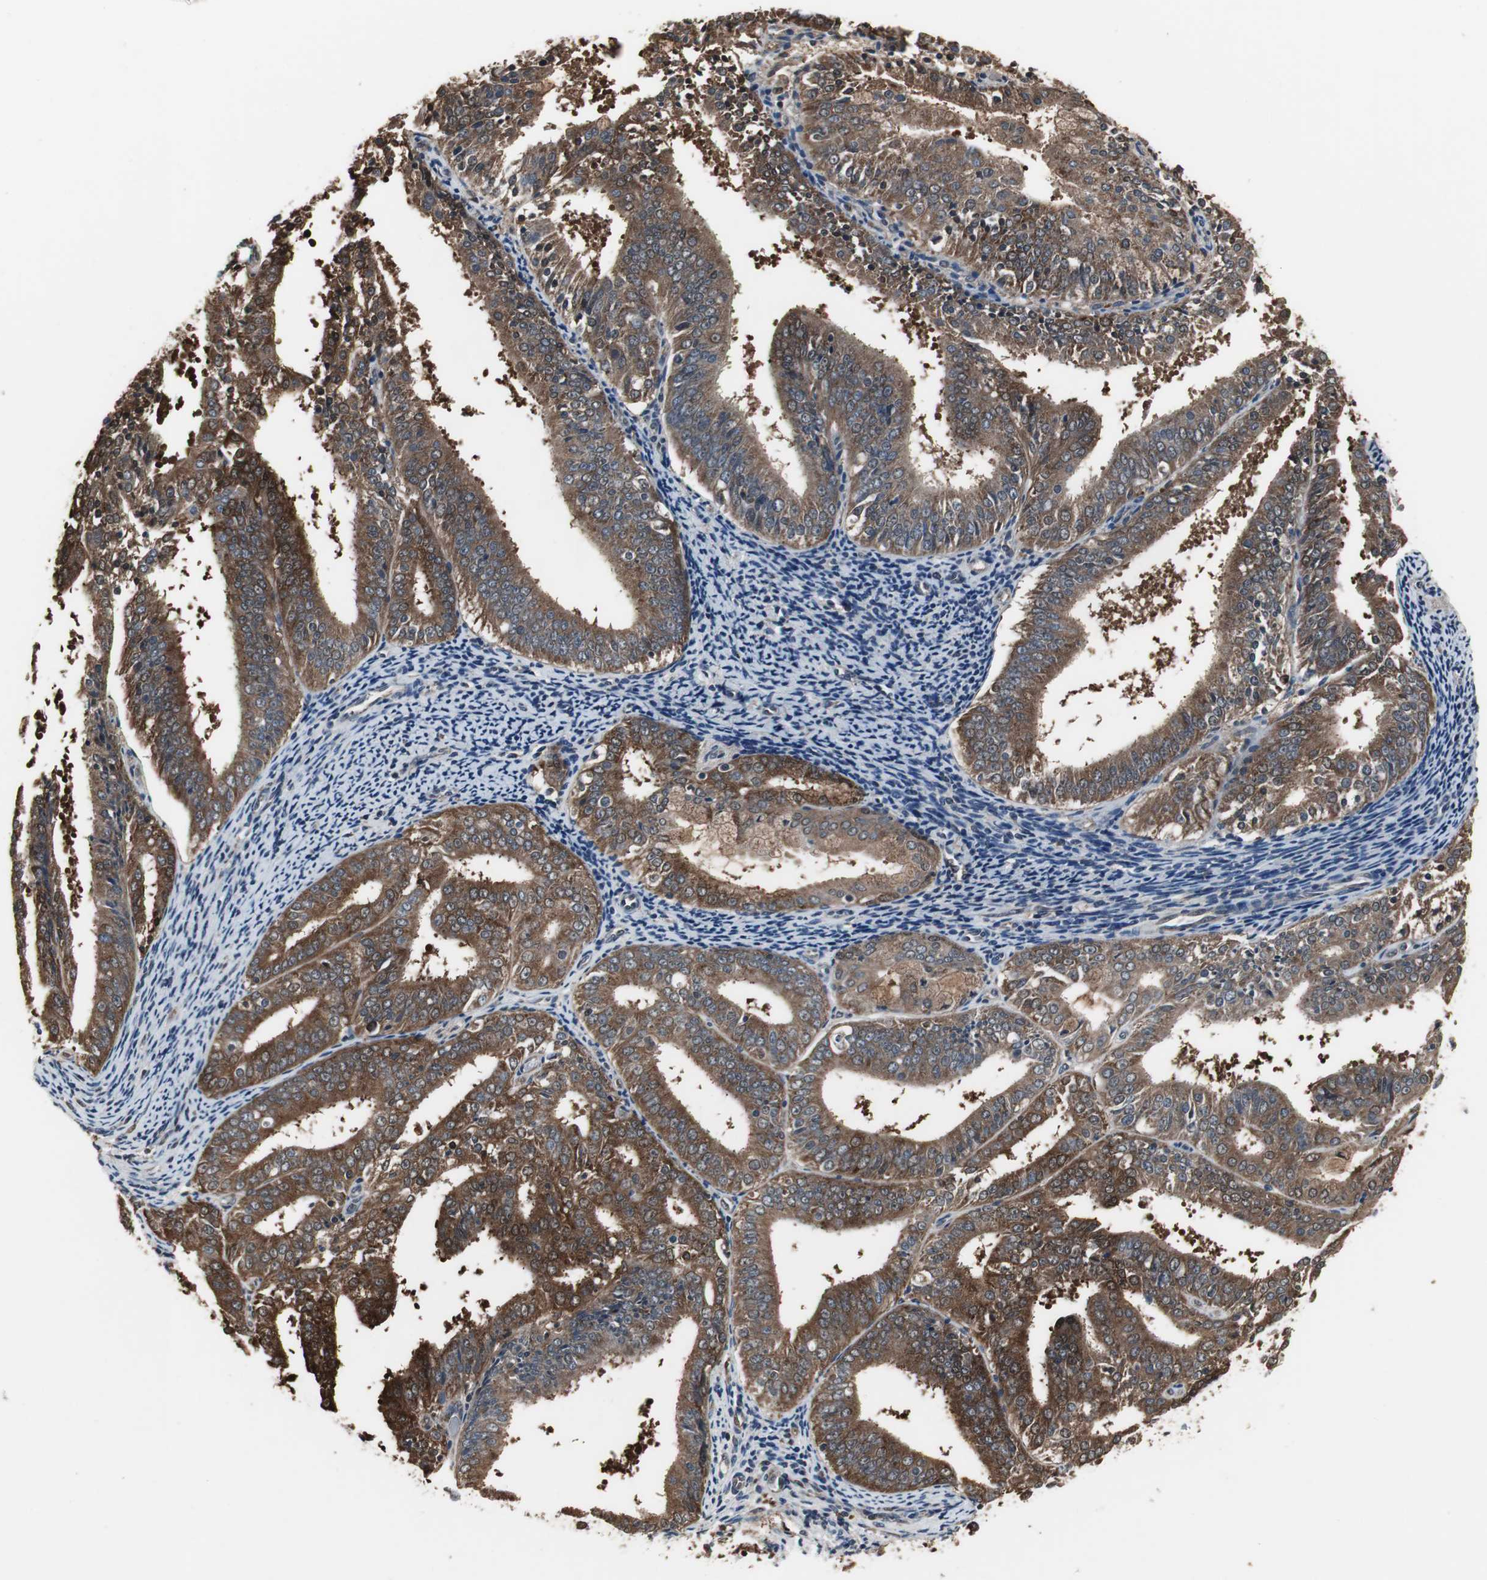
{"staining": {"intensity": "strong", "quantity": ">75%", "location": "cytoplasmic/membranous"}, "tissue": "endometrial cancer", "cell_type": "Tumor cells", "image_type": "cancer", "snomed": [{"axis": "morphology", "description": "Adenocarcinoma, NOS"}, {"axis": "topography", "description": "Endometrium"}], "caption": "Tumor cells display high levels of strong cytoplasmic/membranous staining in approximately >75% of cells in human endometrial cancer. The staining was performed using DAB (3,3'-diaminobenzidine) to visualize the protein expression in brown, while the nuclei were stained in blue with hematoxylin (Magnification: 20x).", "gene": "ZSCAN22", "patient": {"sex": "female", "age": 63}}